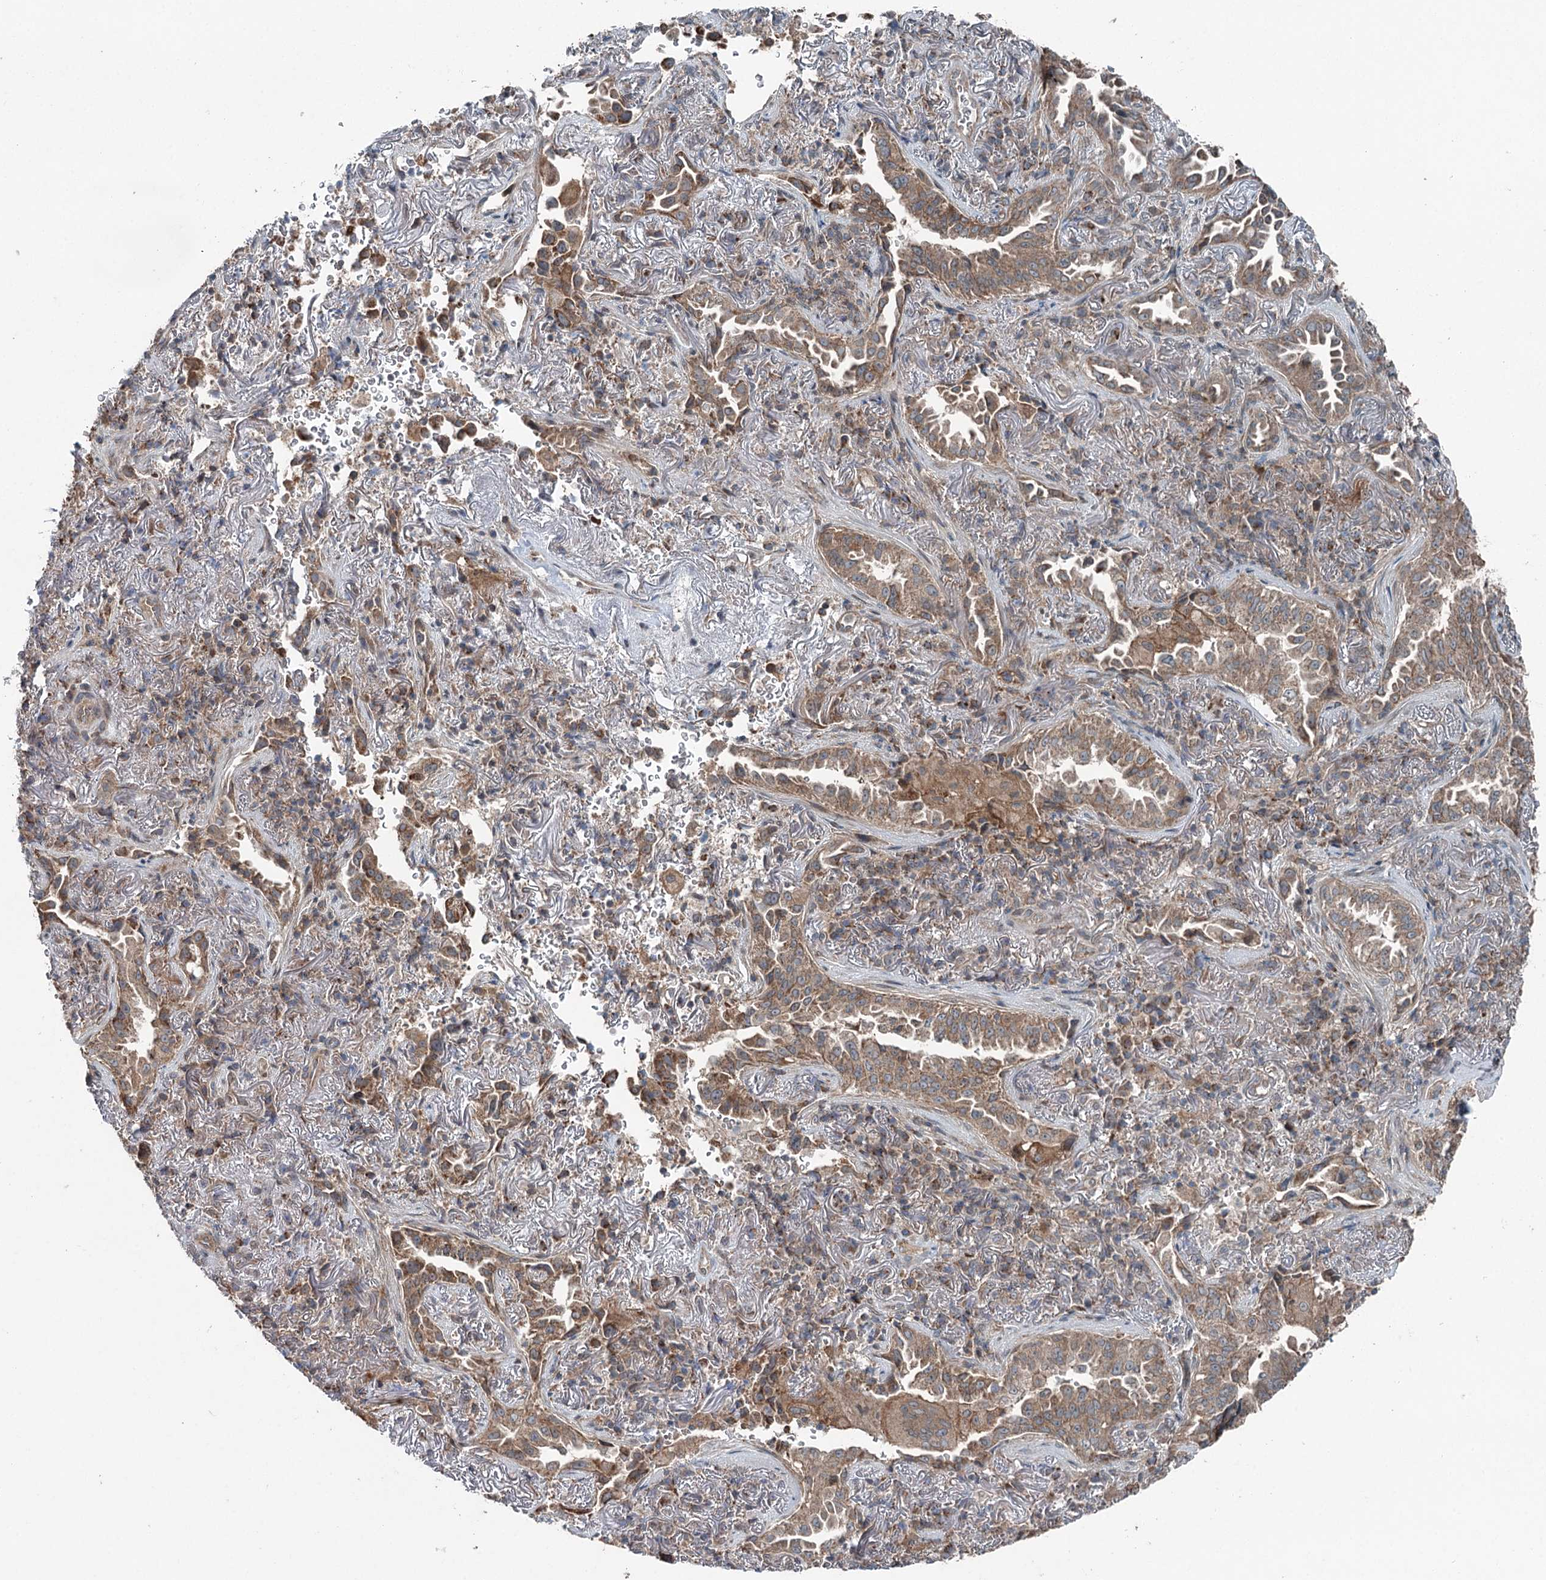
{"staining": {"intensity": "moderate", "quantity": ">75%", "location": "cytoplasmic/membranous"}, "tissue": "lung cancer", "cell_type": "Tumor cells", "image_type": "cancer", "snomed": [{"axis": "morphology", "description": "Adenocarcinoma, NOS"}, {"axis": "topography", "description": "Lung"}], "caption": "The micrograph reveals staining of lung cancer, revealing moderate cytoplasmic/membranous protein staining (brown color) within tumor cells. Using DAB (brown) and hematoxylin (blue) stains, captured at high magnification using brightfield microscopy.", "gene": "SKIC3", "patient": {"sex": "female", "age": 69}}